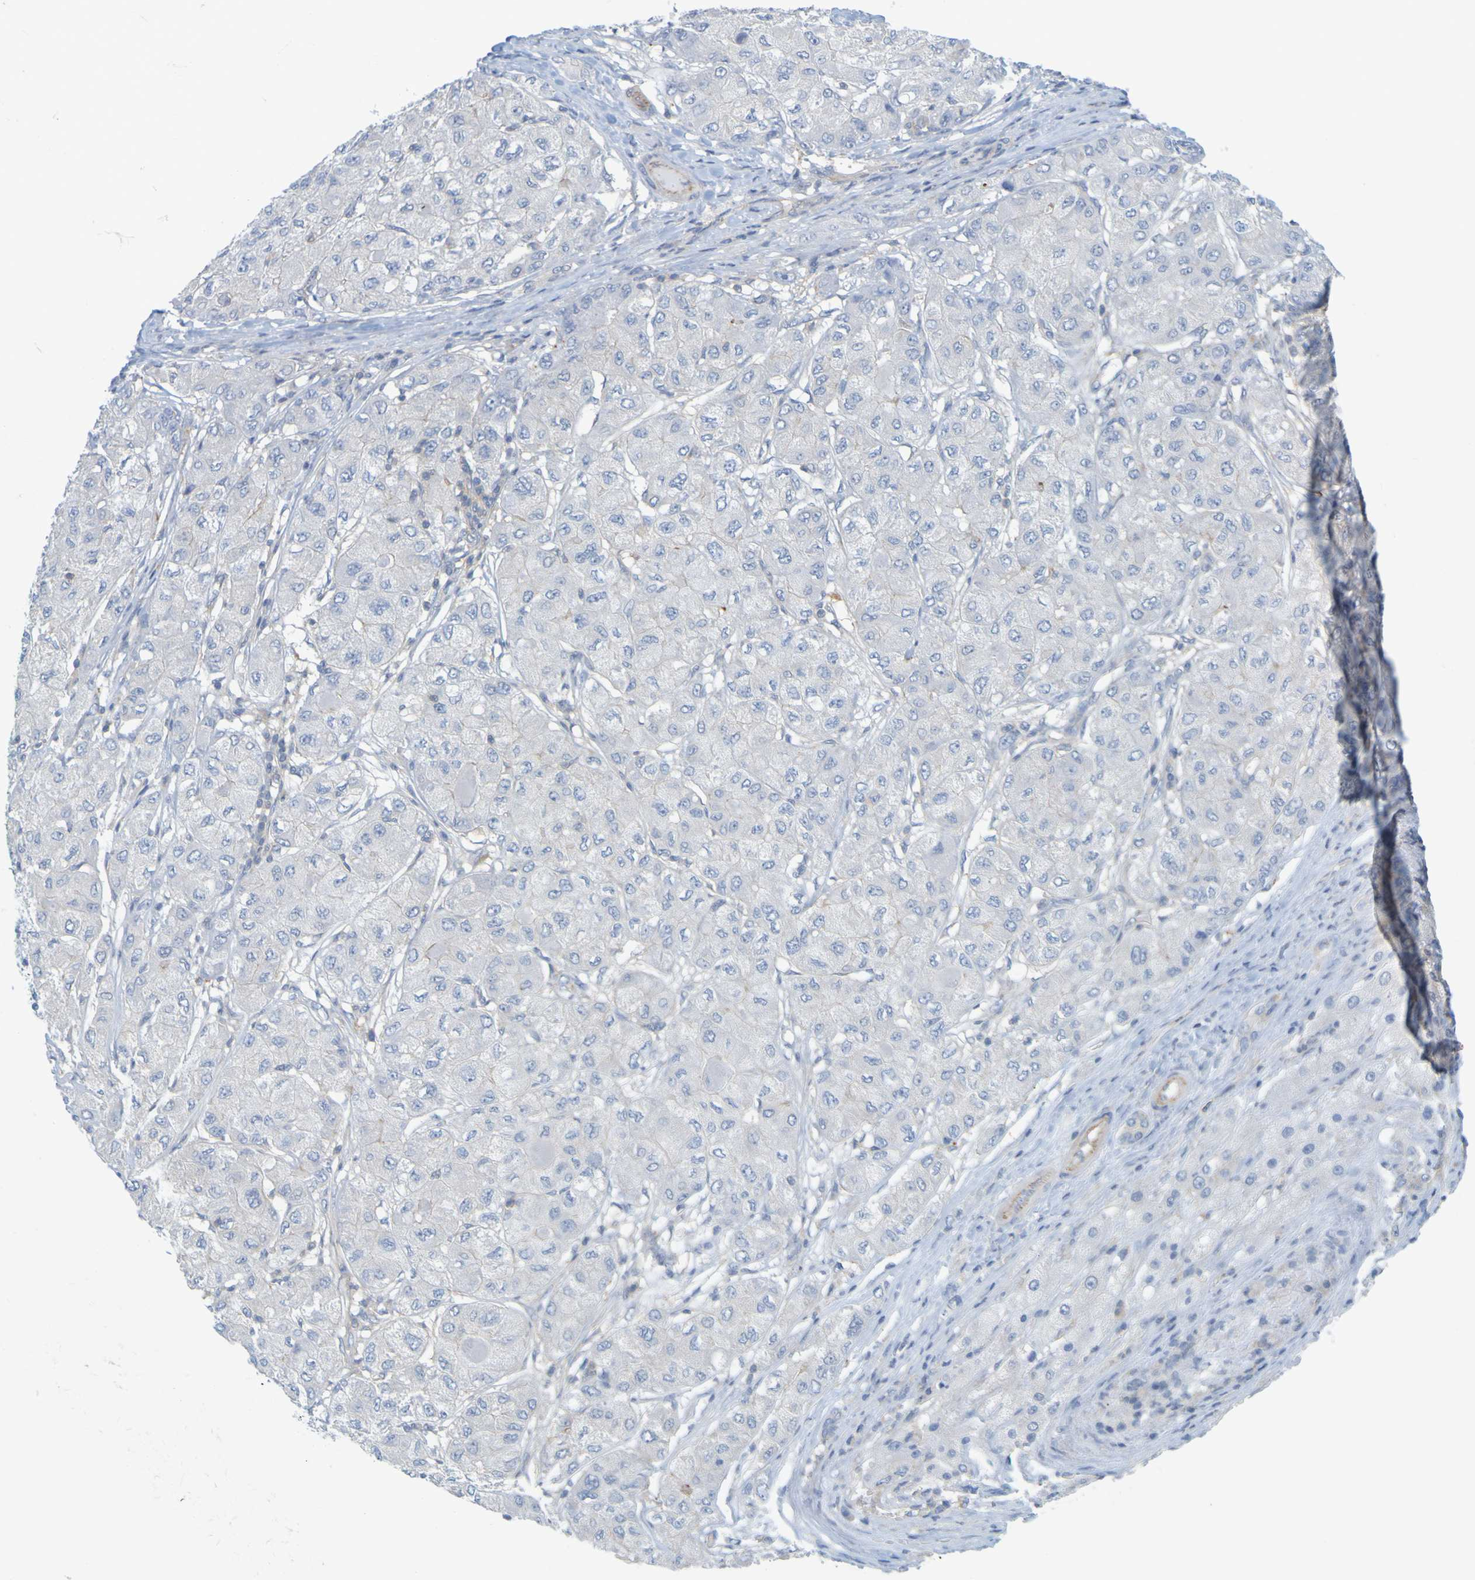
{"staining": {"intensity": "negative", "quantity": "none", "location": "none"}, "tissue": "liver cancer", "cell_type": "Tumor cells", "image_type": "cancer", "snomed": [{"axis": "morphology", "description": "Carcinoma, Hepatocellular, NOS"}, {"axis": "topography", "description": "Liver"}], "caption": "The photomicrograph displays no significant positivity in tumor cells of hepatocellular carcinoma (liver).", "gene": "APPL1", "patient": {"sex": "male", "age": 80}}